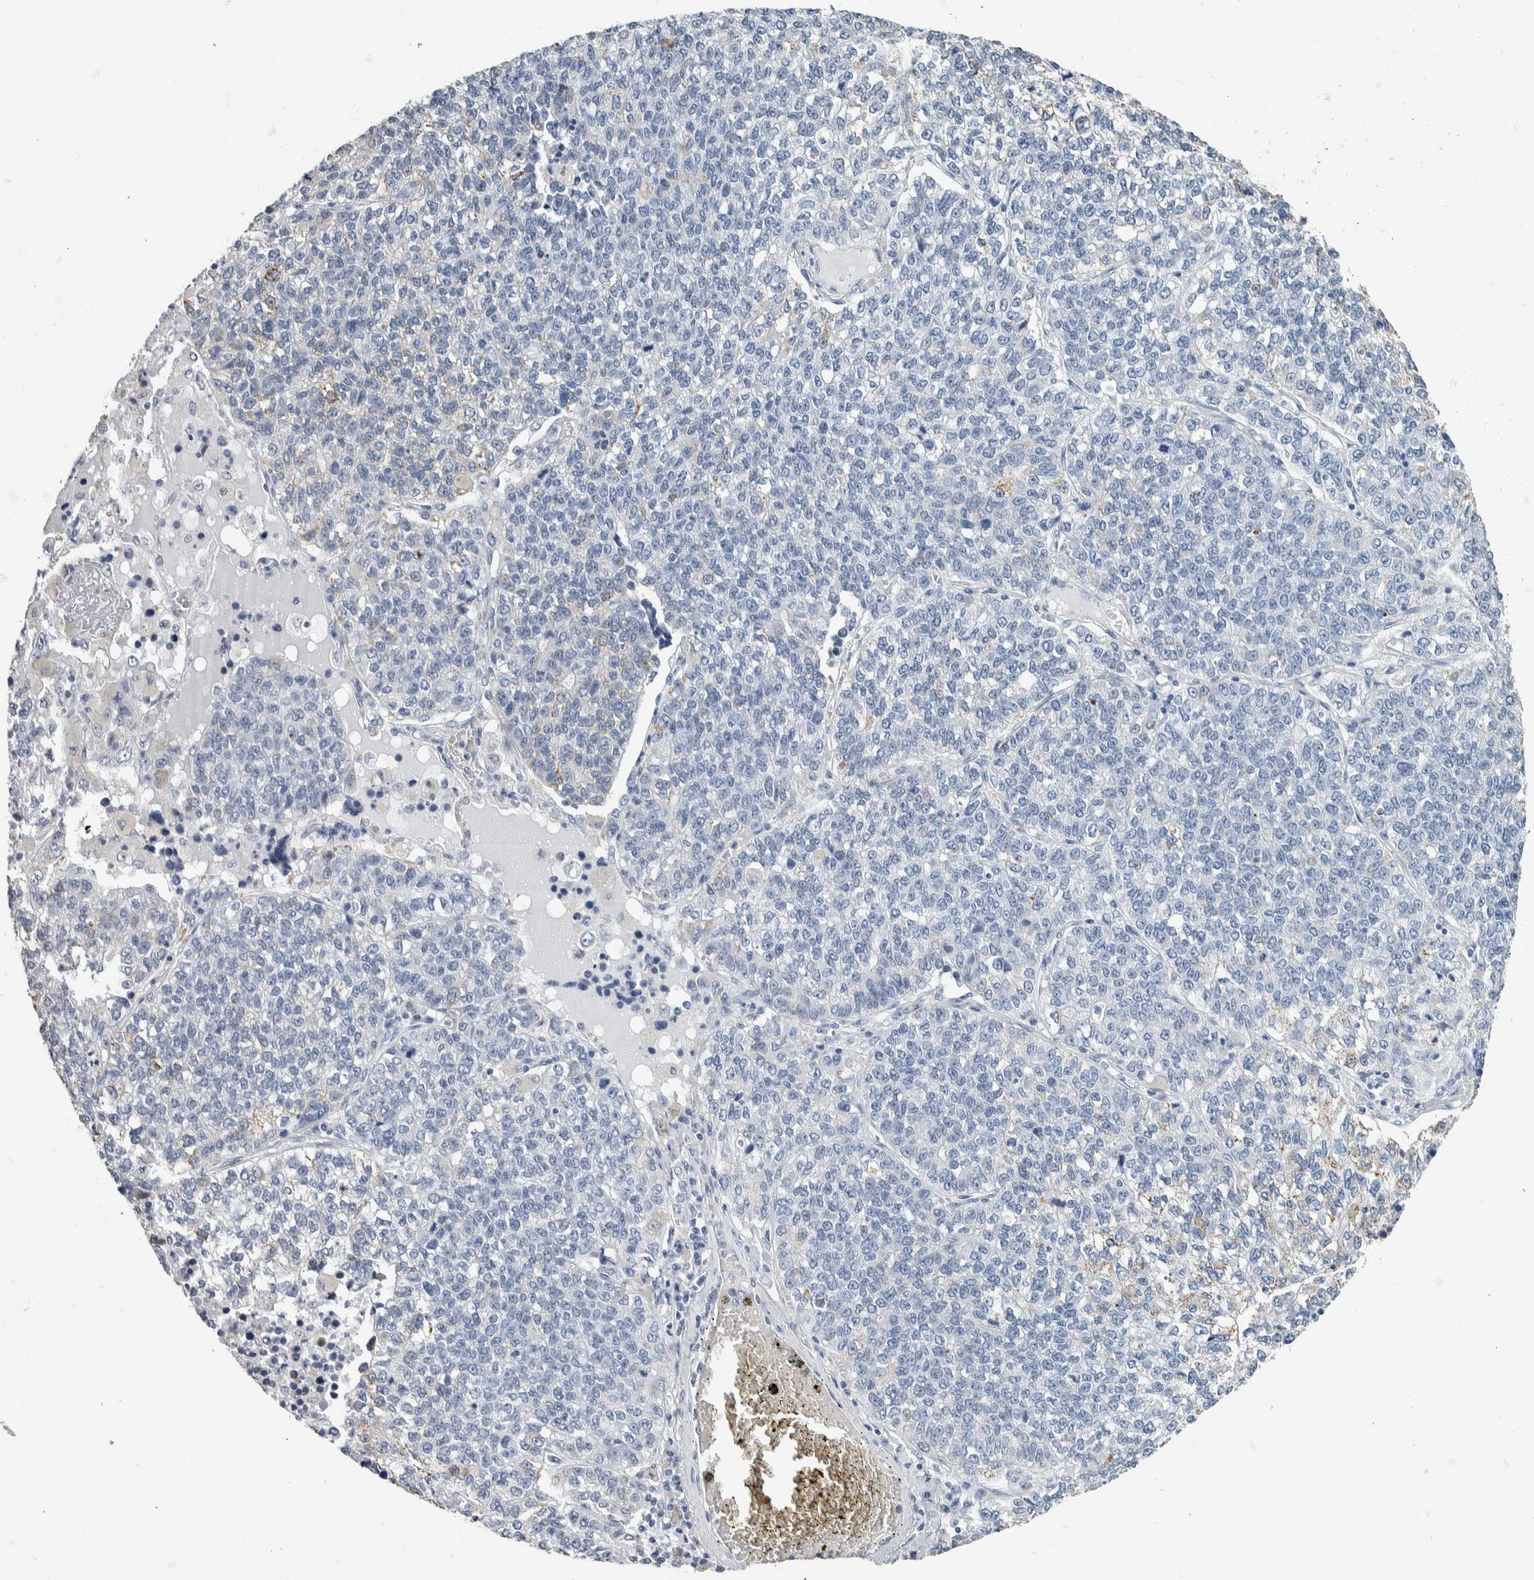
{"staining": {"intensity": "negative", "quantity": "none", "location": "none"}, "tissue": "lung cancer", "cell_type": "Tumor cells", "image_type": "cancer", "snomed": [{"axis": "morphology", "description": "Adenocarcinoma, NOS"}, {"axis": "topography", "description": "Lung"}], "caption": "Lung cancer (adenocarcinoma) stained for a protein using immunohistochemistry (IHC) exhibits no expression tumor cells.", "gene": "NEFM", "patient": {"sex": "male", "age": 49}}